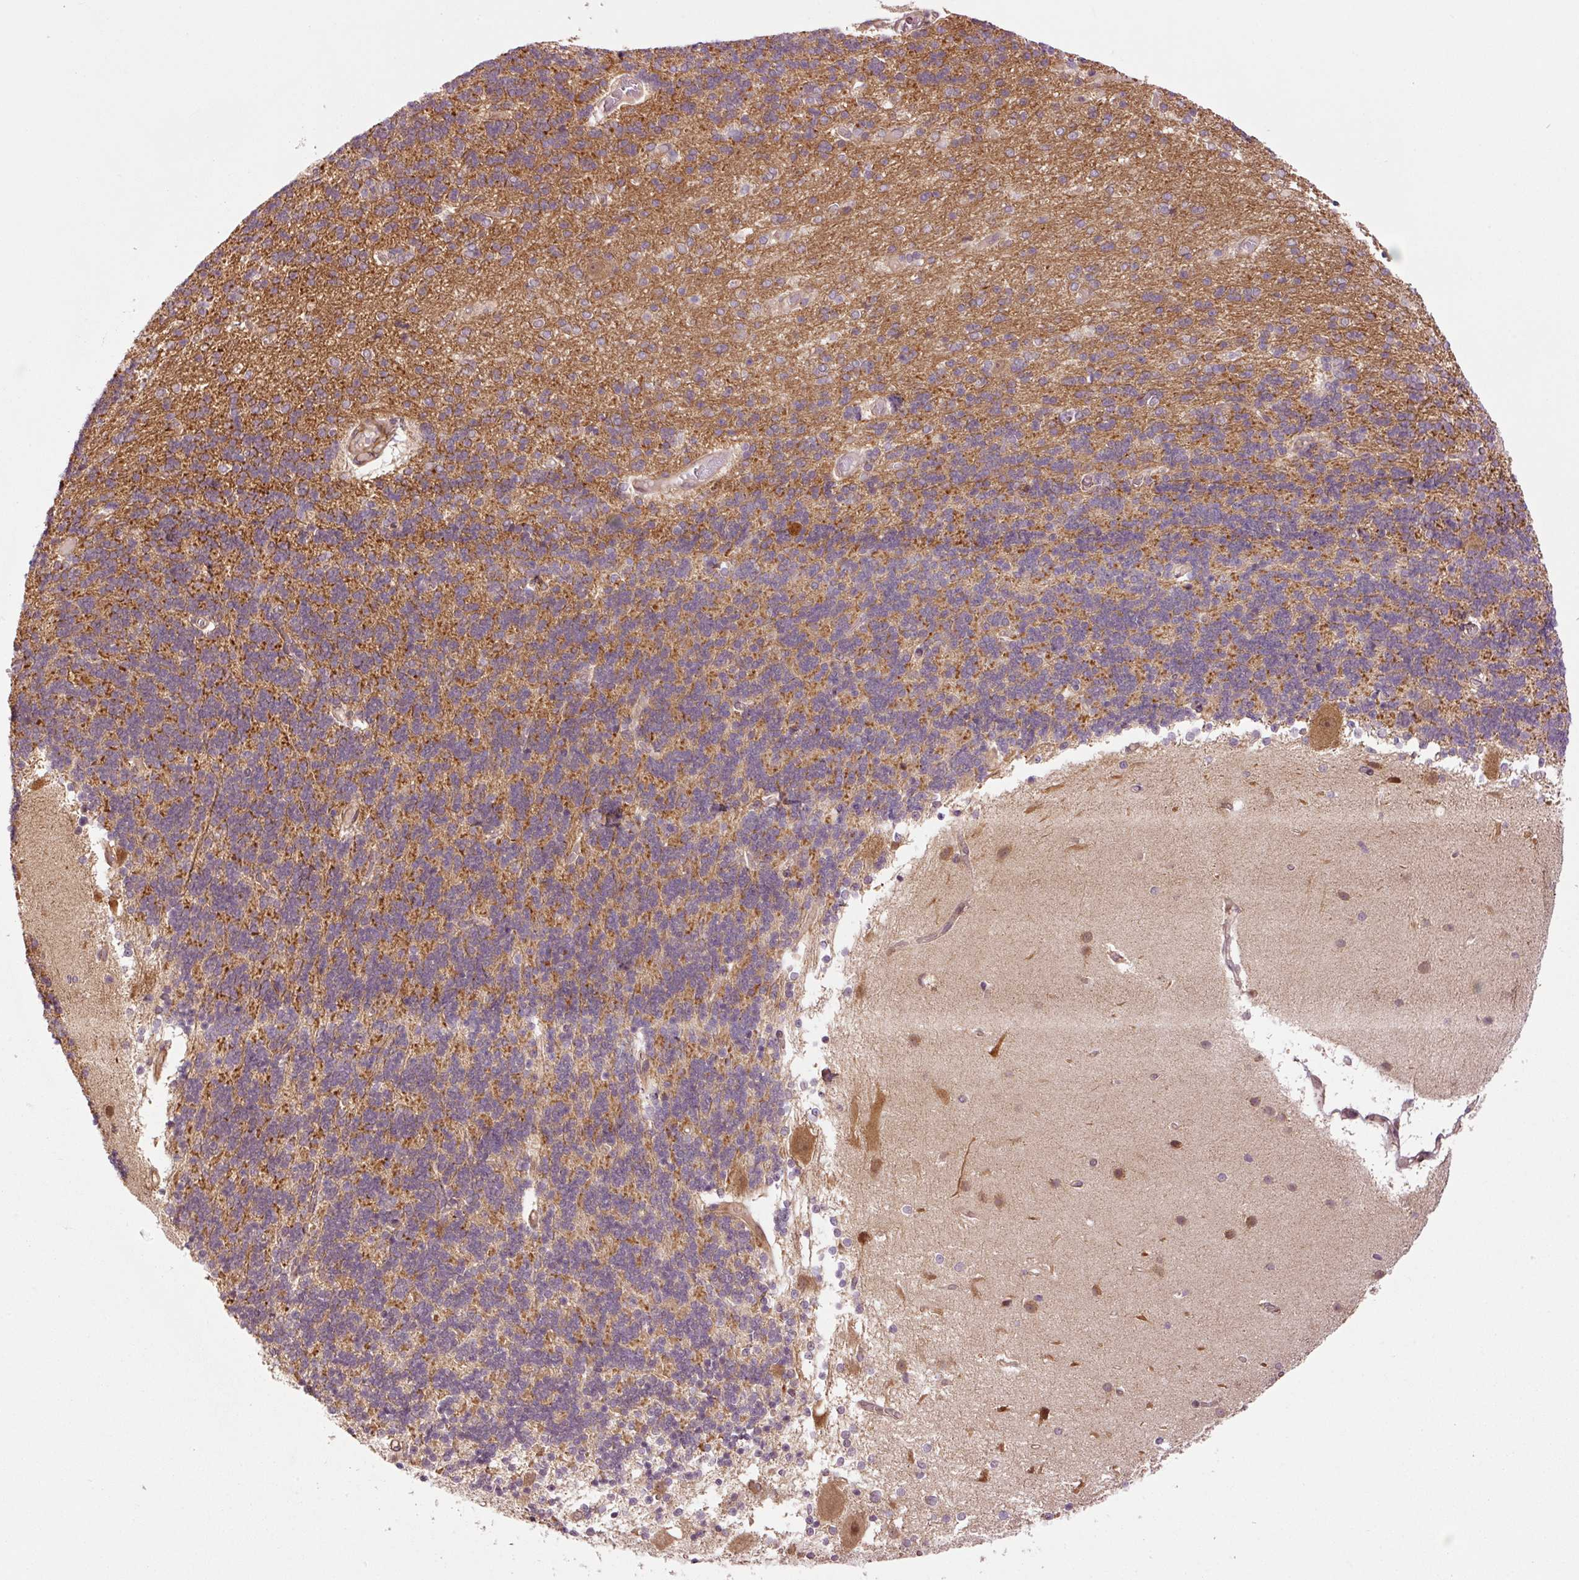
{"staining": {"intensity": "moderate", "quantity": "25%-75%", "location": "cytoplasmic/membranous"}, "tissue": "cerebellum", "cell_type": "Cells in granular layer", "image_type": "normal", "snomed": [{"axis": "morphology", "description": "Normal tissue, NOS"}, {"axis": "topography", "description": "Cerebellum"}], "caption": "Immunohistochemical staining of unremarkable human cerebellum displays medium levels of moderate cytoplasmic/membranous positivity in approximately 25%-75% of cells in granular layer.", "gene": "OXER1", "patient": {"sex": "female", "age": 54}}